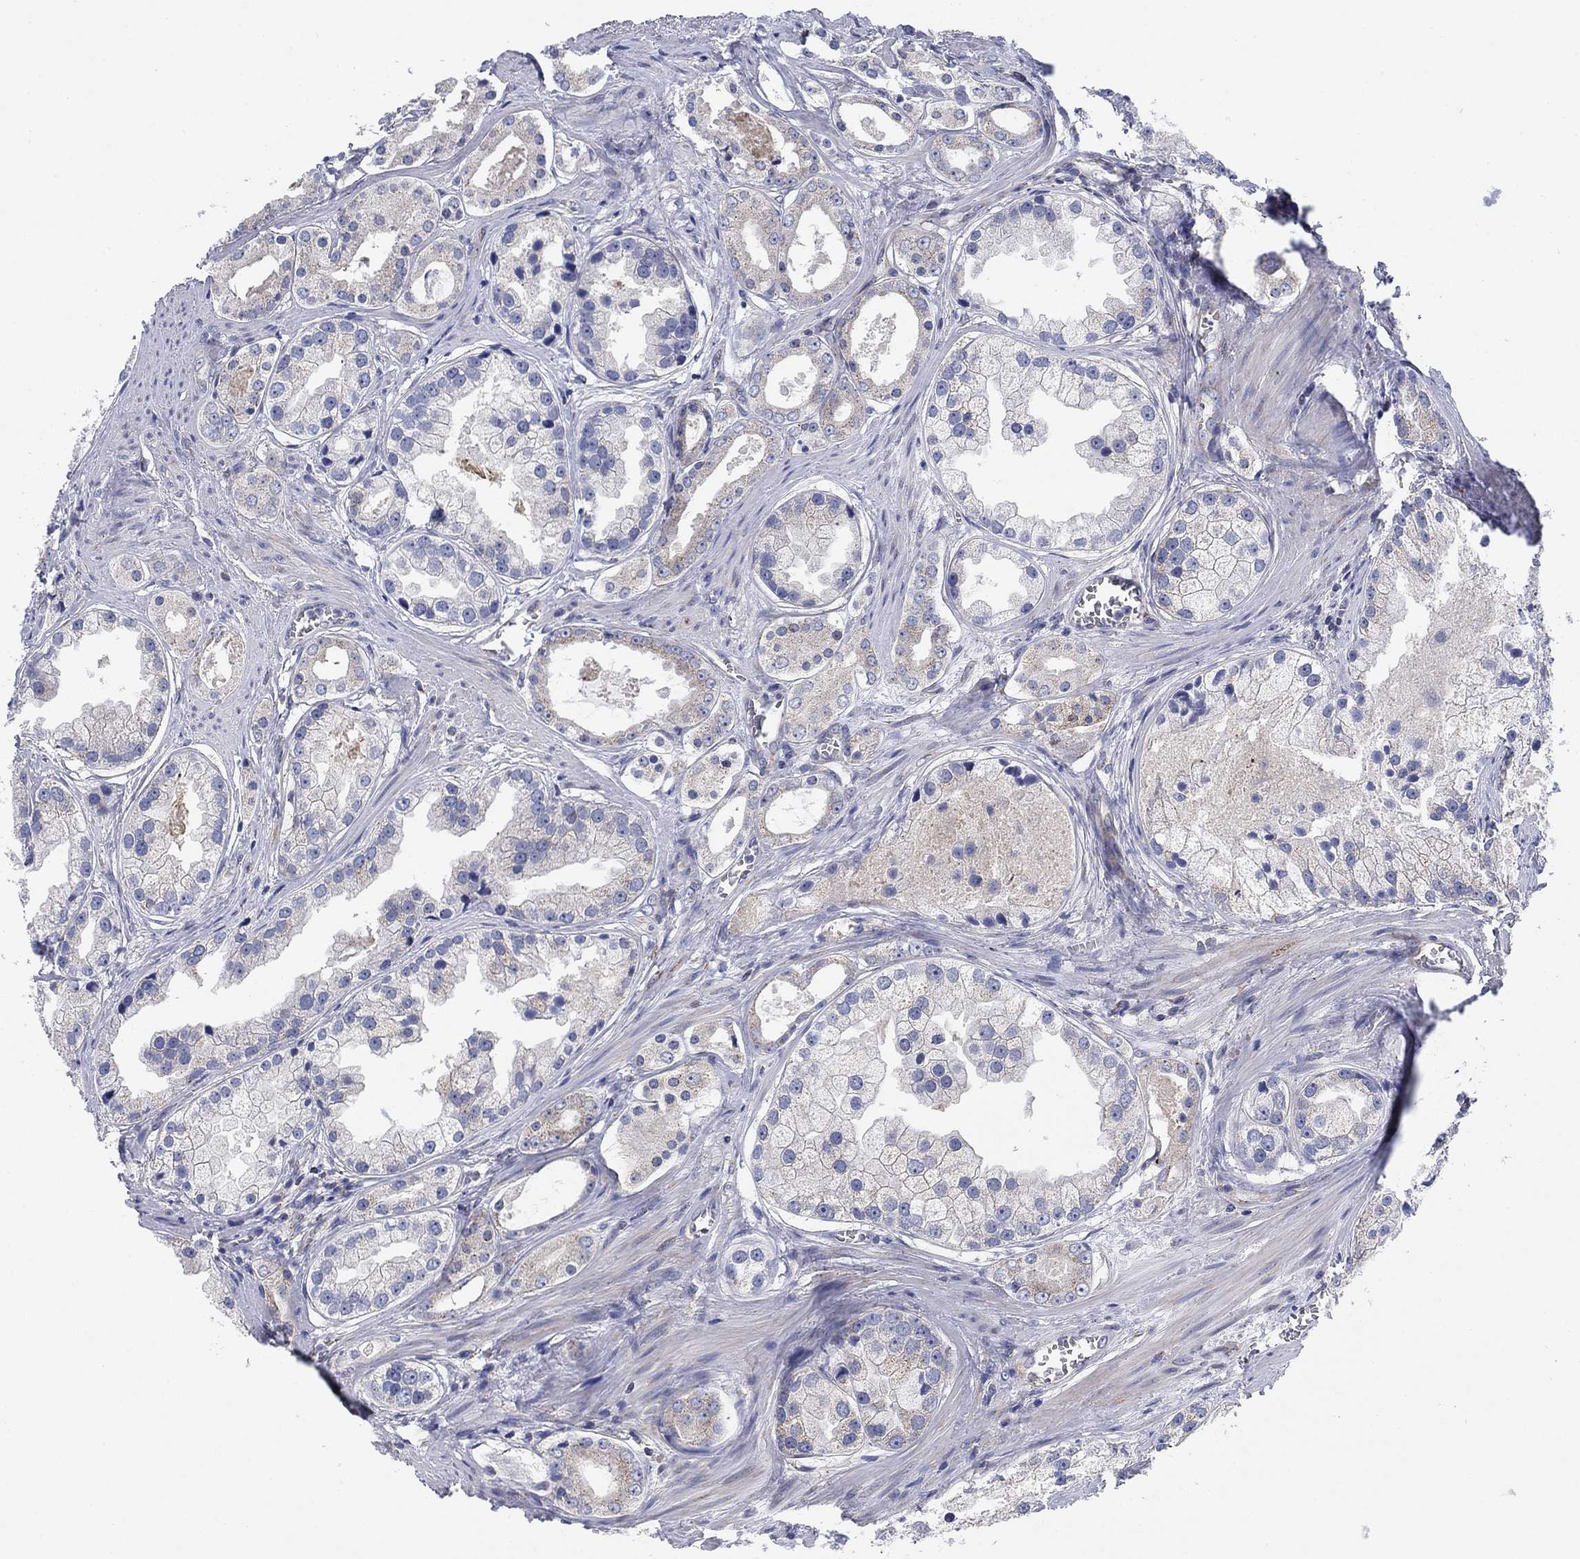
{"staining": {"intensity": "moderate", "quantity": "<25%", "location": "cytoplasmic/membranous"}, "tissue": "prostate cancer", "cell_type": "Tumor cells", "image_type": "cancer", "snomed": [{"axis": "morphology", "description": "Adenocarcinoma, NOS"}, {"axis": "topography", "description": "Prostate"}], "caption": "Protein expression analysis of human adenocarcinoma (prostate) reveals moderate cytoplasmic/membranous expression in about <25% of tumor cells.", "gene": "NACAD", "patient": {"sex": "male", "age": 61}}